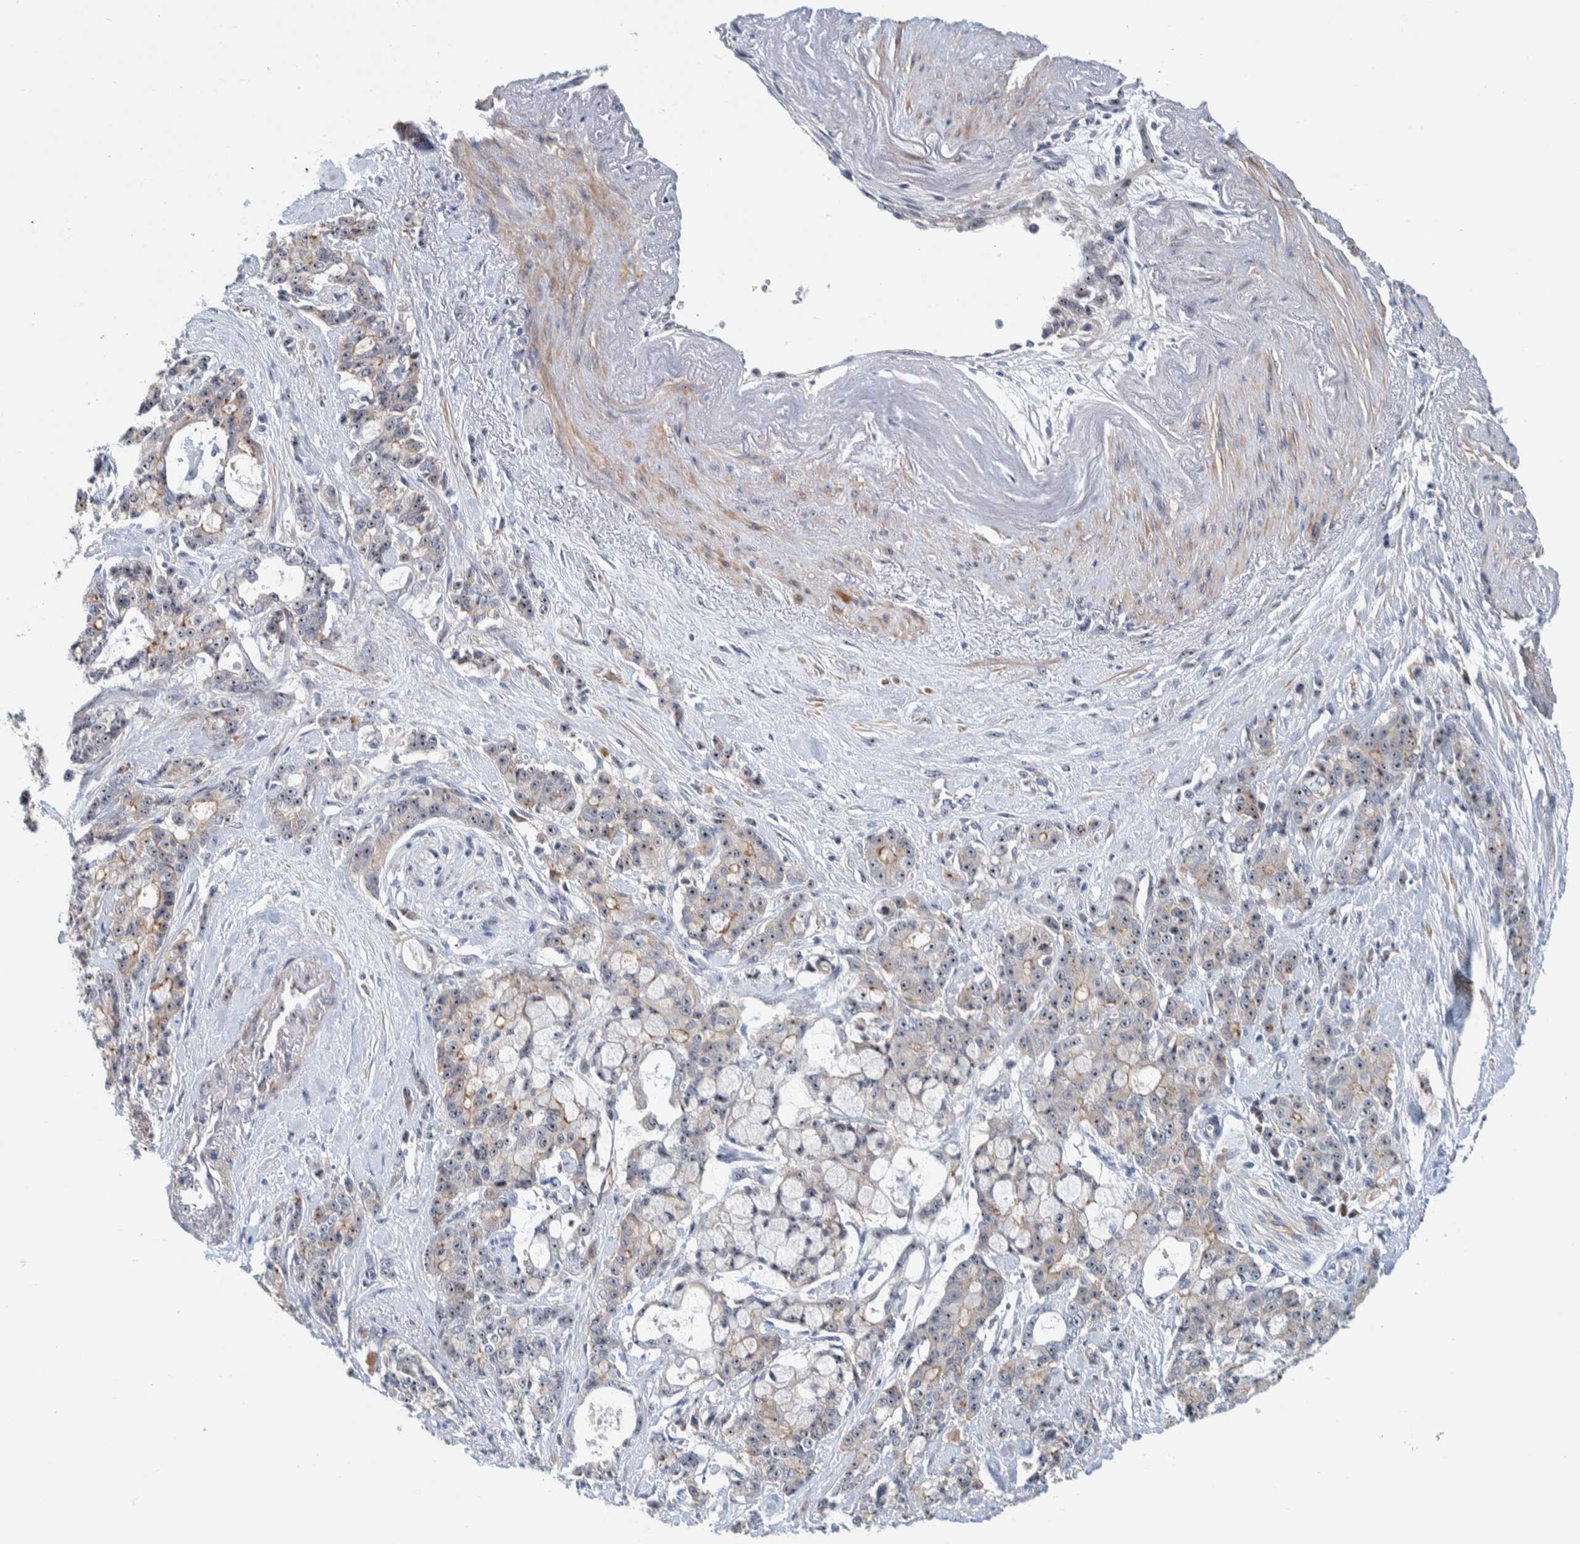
{"staining": {"intensity": "strong", "quantity": ">75%", "location": "nuclear"}, "tissue": "pancreatic cancer", "cell_type": "Tumor cells", "image_type": "cancer", "snomed": [{"axis": "morphology", "description": "Adenocarcinoma, NOS"}, {"axis": "topography", "description": "Pancreas"}], "caption": "The photomicrograph exhibits immunohistochemical staining of adenocarcinoma (pancreatic). There is strong nuclear expression is present in approximately >75% of tumor cells.", "gene": "NOL11", "patient": {"sex": "female", "age": 73}}